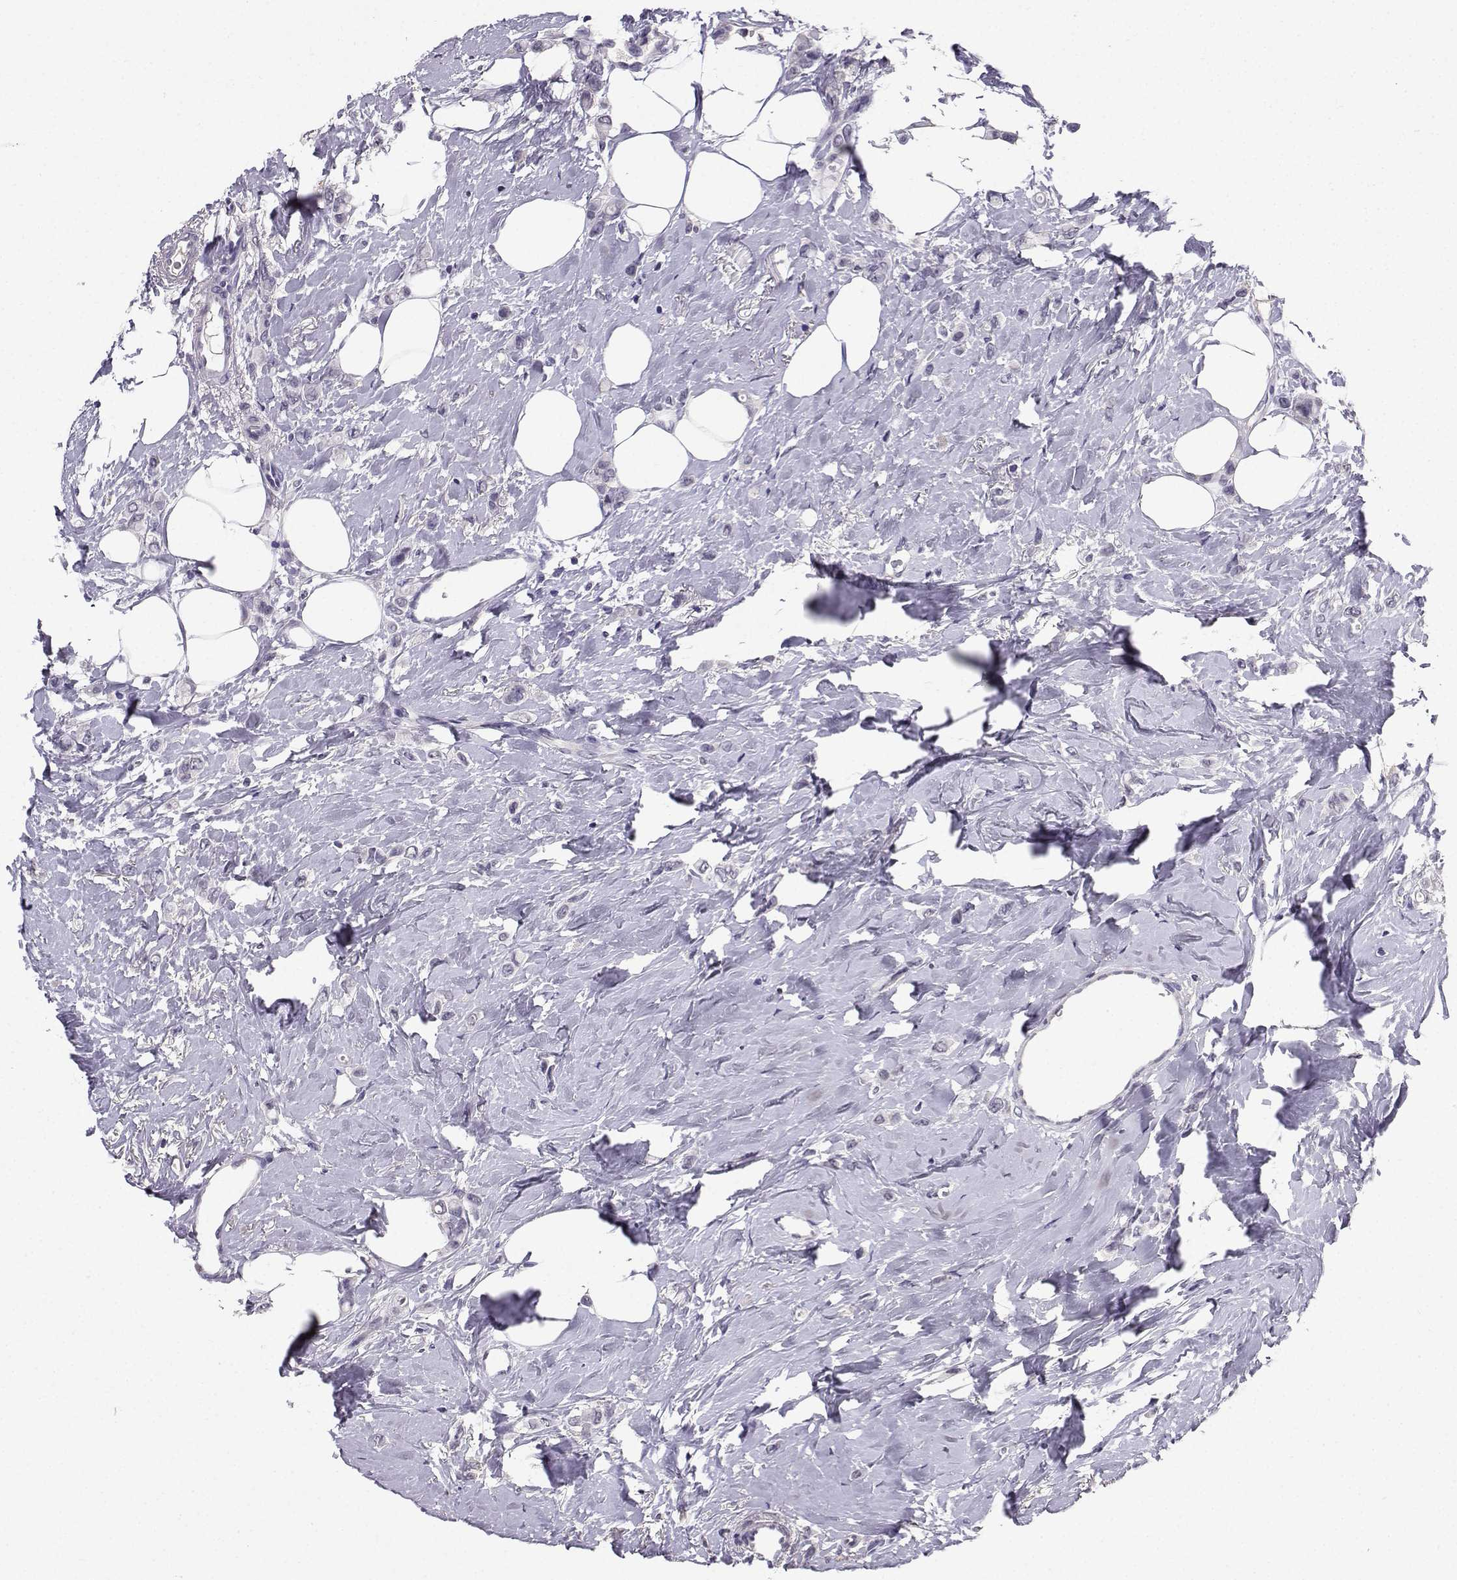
{"staining": {"intensity": "negative", "quantity": "none", "location": "none"}, "tissue": "breast cancer", "cell_type": "Tumor cells", "image_type": "cancer", "snomed": [{"axis": "morphology", "description": "Lobular carcinoma"}, {"axis": "topography", "description": "Breast"}], "caption": "Immunohistochemistry image of neoplastic tissue: breast cancer (lobular carcinoma) stained with DAB (3,3'-diaminobenzidine) shows no significant protein positivity in tumor cells.", "gene": "SPAG11B", "patient": {"sex": "female", "age": 66}}